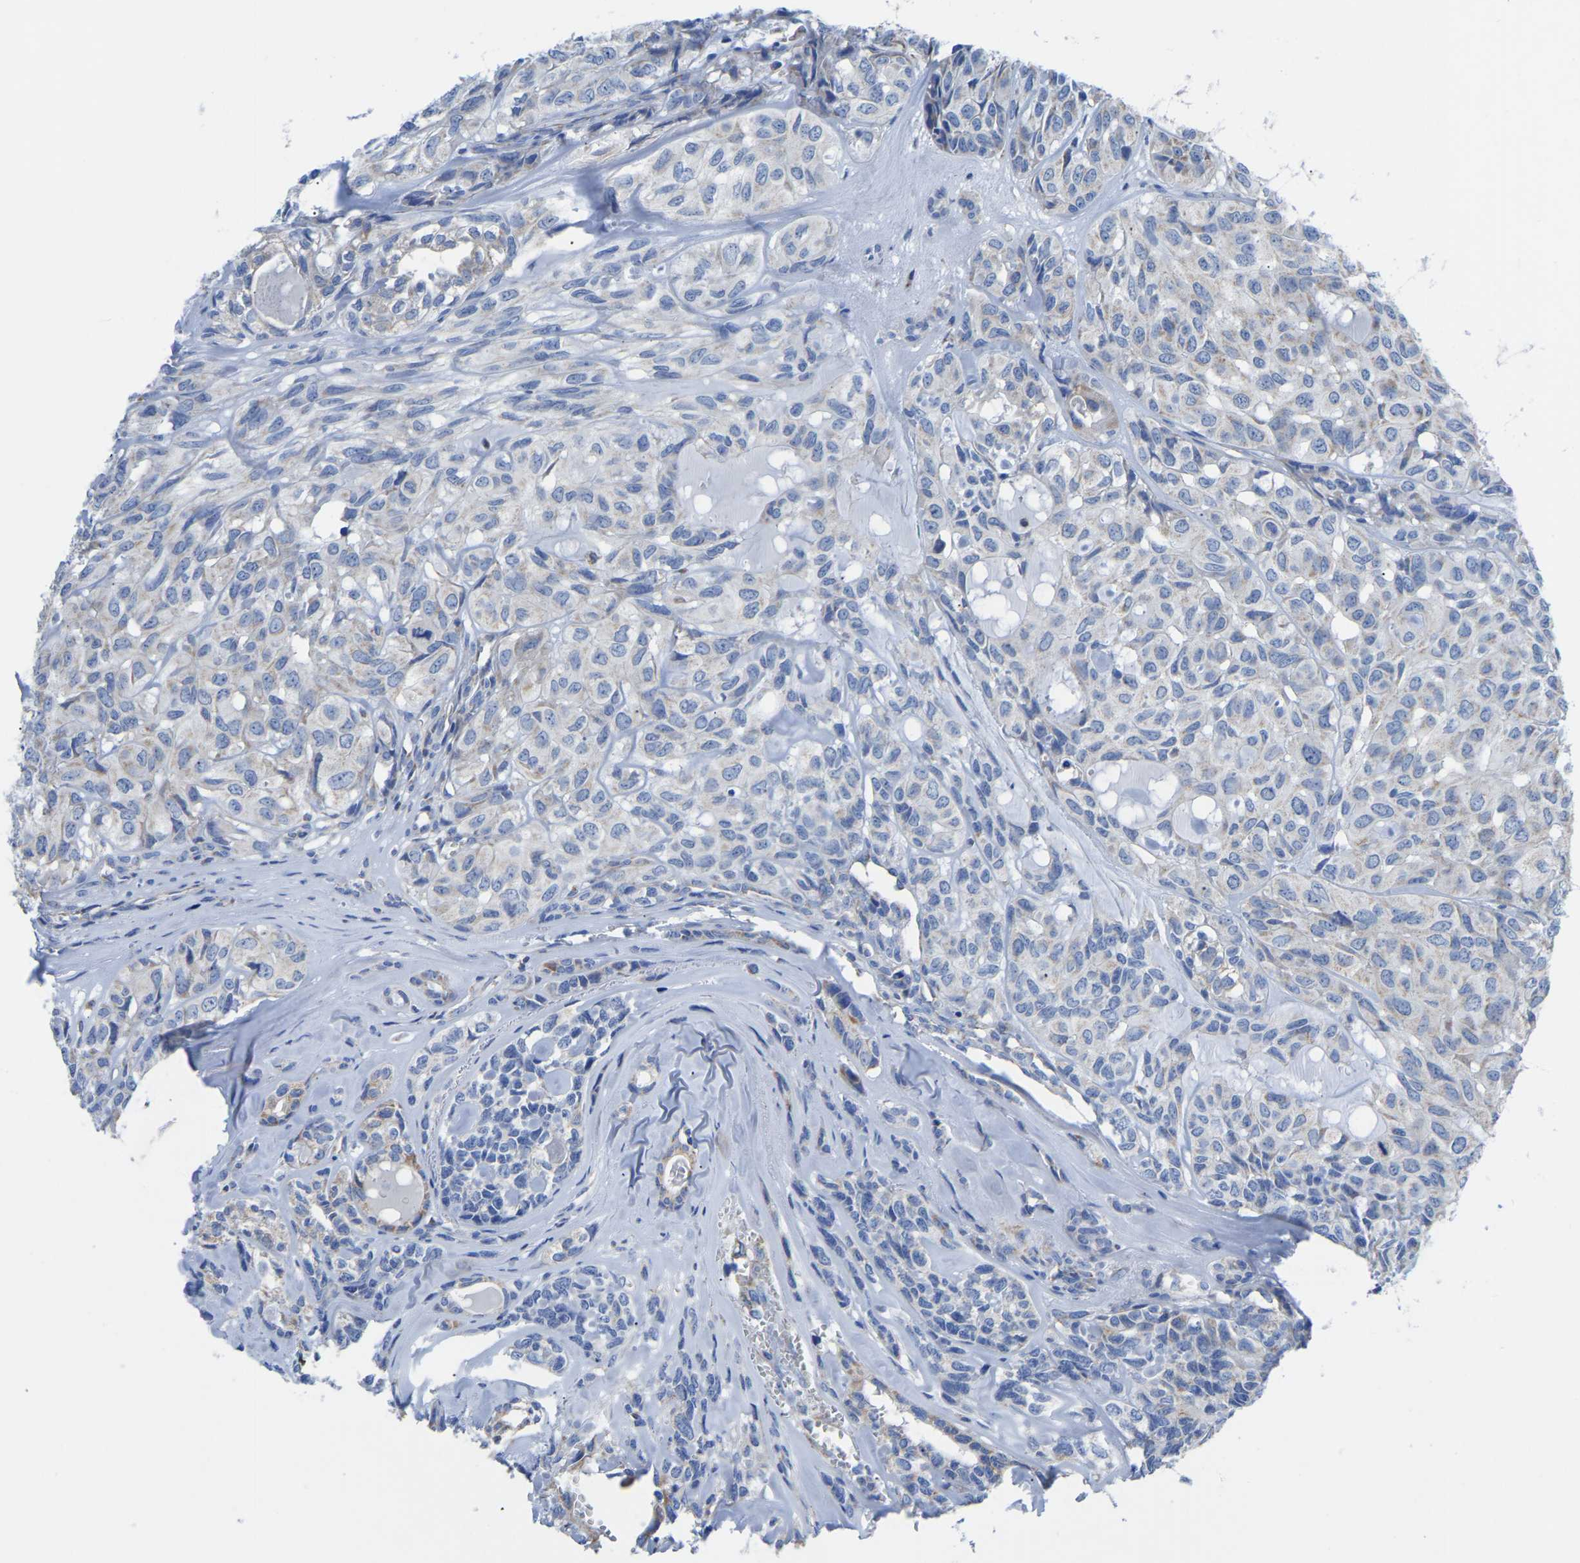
{"staining": {"intensity": "negative", "quantity": "none", "location": "none"}, "tissue": "head and neck cancer", "cell_type": "Tumor cells", "image_type": "cancer", "snomed": [{"axis": "morphology", "description": "Adenocarcinoma, NOS"}, {"axis": "topography", "description": "Salivary gland, NOS"}, {"axis": "topography", "description": "Head-Neck"}], "caption": "Human adenocarcinoma (head and neck) stained for a protein using immunohistochemistry (IHC) demonstrates no staining in tumor cells.", "gene": "ETFA", "patient": {"sex": "female", "age": 76}}